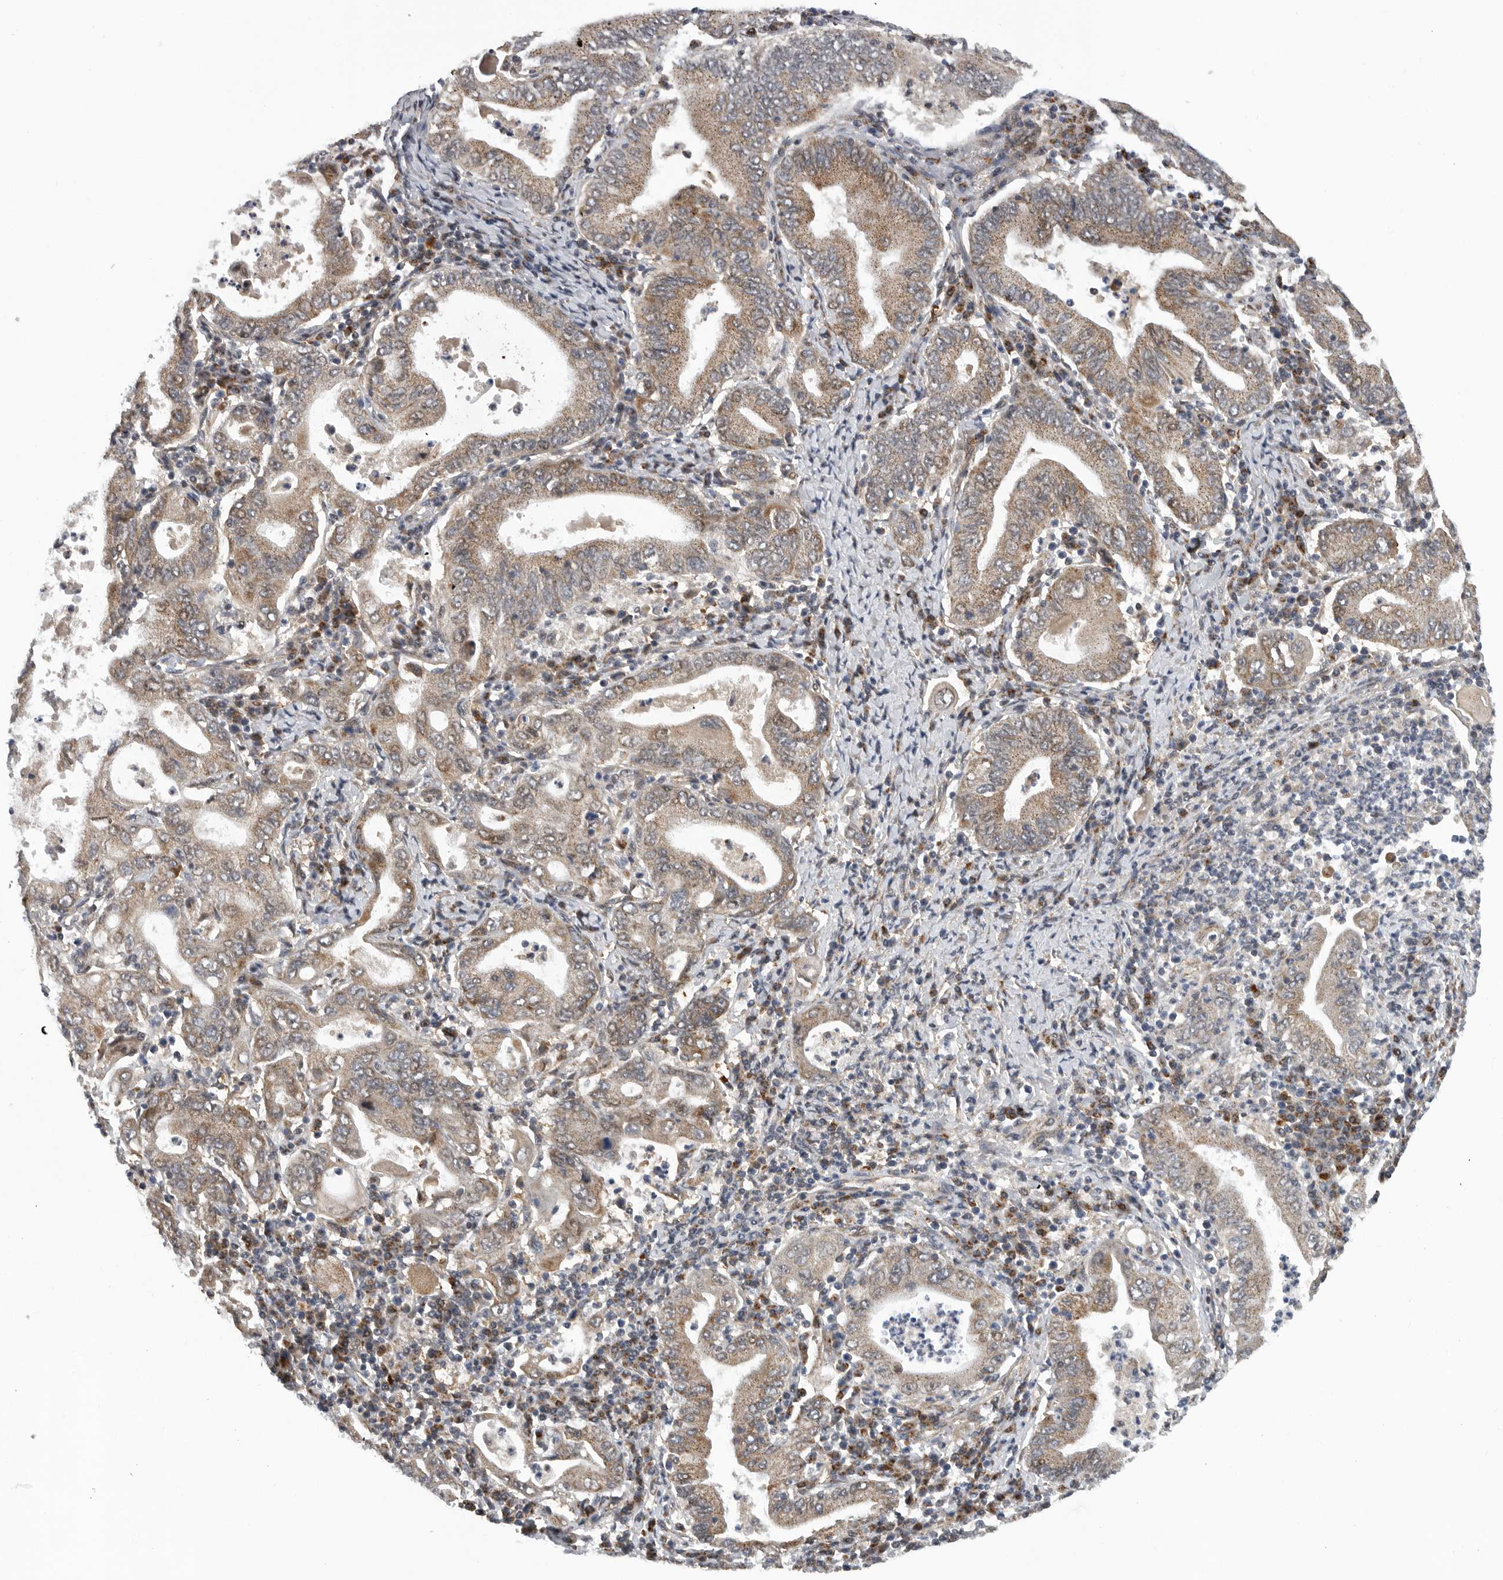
{"staining": {"intensity": "weak", "quantity": ">75%", "location": "cytoplasmic/membranous"}, "tissue": "stomach cancer", "cell_type": "Tumor cells", "image_type": "cancer", "snomed": [{"axis": "morphology", "description": "Normal tissue, NOS"}, {"axis": "morphology", "description": "Adenocarcinoma, NOS"}, {"axis": "topography", "description": "Esophagus"}, {"axis": "topography", "description": "Stomach, upper"}, {"axis": "topography", "description": "Peripheral nerve tissue"}], "caption": "High-power microscopy captured an immunohistochemistry (IHC) micrograph of stomach cancer (adenocarcinoma), revealing weak cytoplasmic/membranous staining in approximately >75% of tumor cells.", "gene": "TMPRSS11F", "patient": {"sex": "male", "age": 62}}